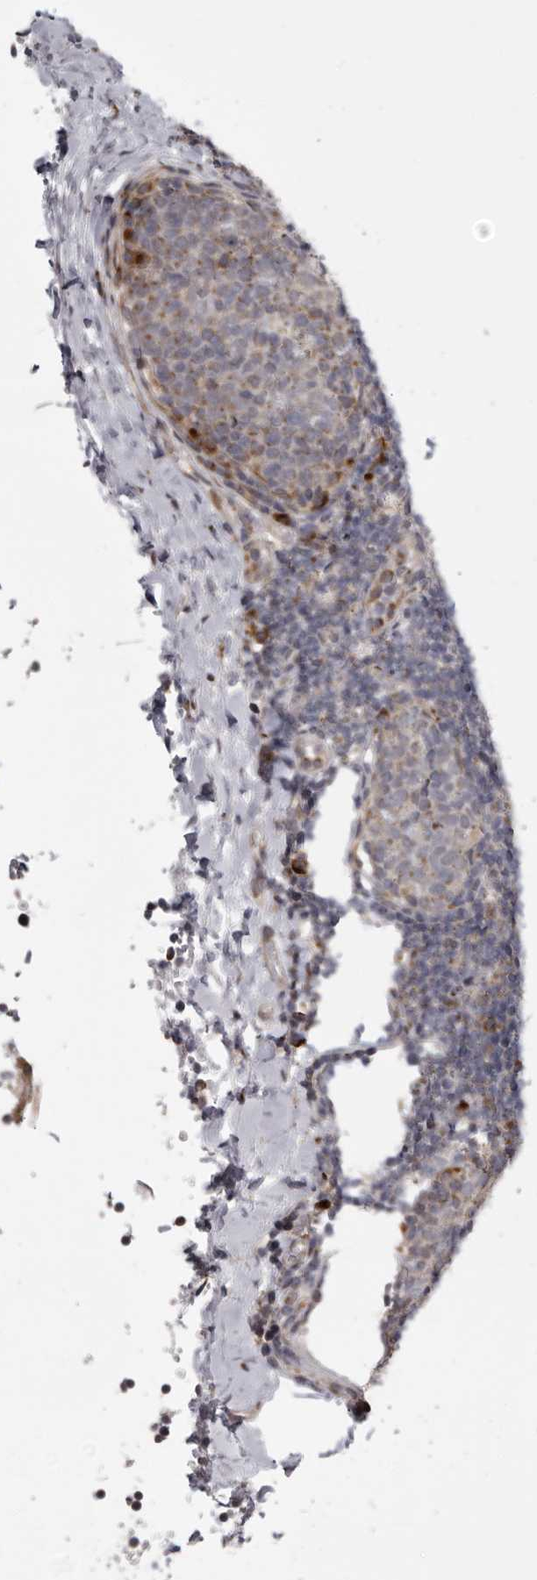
{"staining": {"intensity": "weak", "quantity": "25%-75%", "location": "cytoplasmic/membranous"}, "tissue": "tonsil", "cell_type": "Germinal center cells", "image_type": "normal", "snomed": [{"axis": "morphology", "description": "Normal tissue, NOS"}, {"axis": "topography", "description": "Tonsil"}], "caption": "Immunohistochemistry (IHC) micrograph of normal tonsil stained for a protein (brown), which displays low levels of weak cytoplasmic/membranous positivity in approximately 25%-75% of germinal center cells.", "gene": "WDR47", "patient": {"sex": "female", "age": 19}}